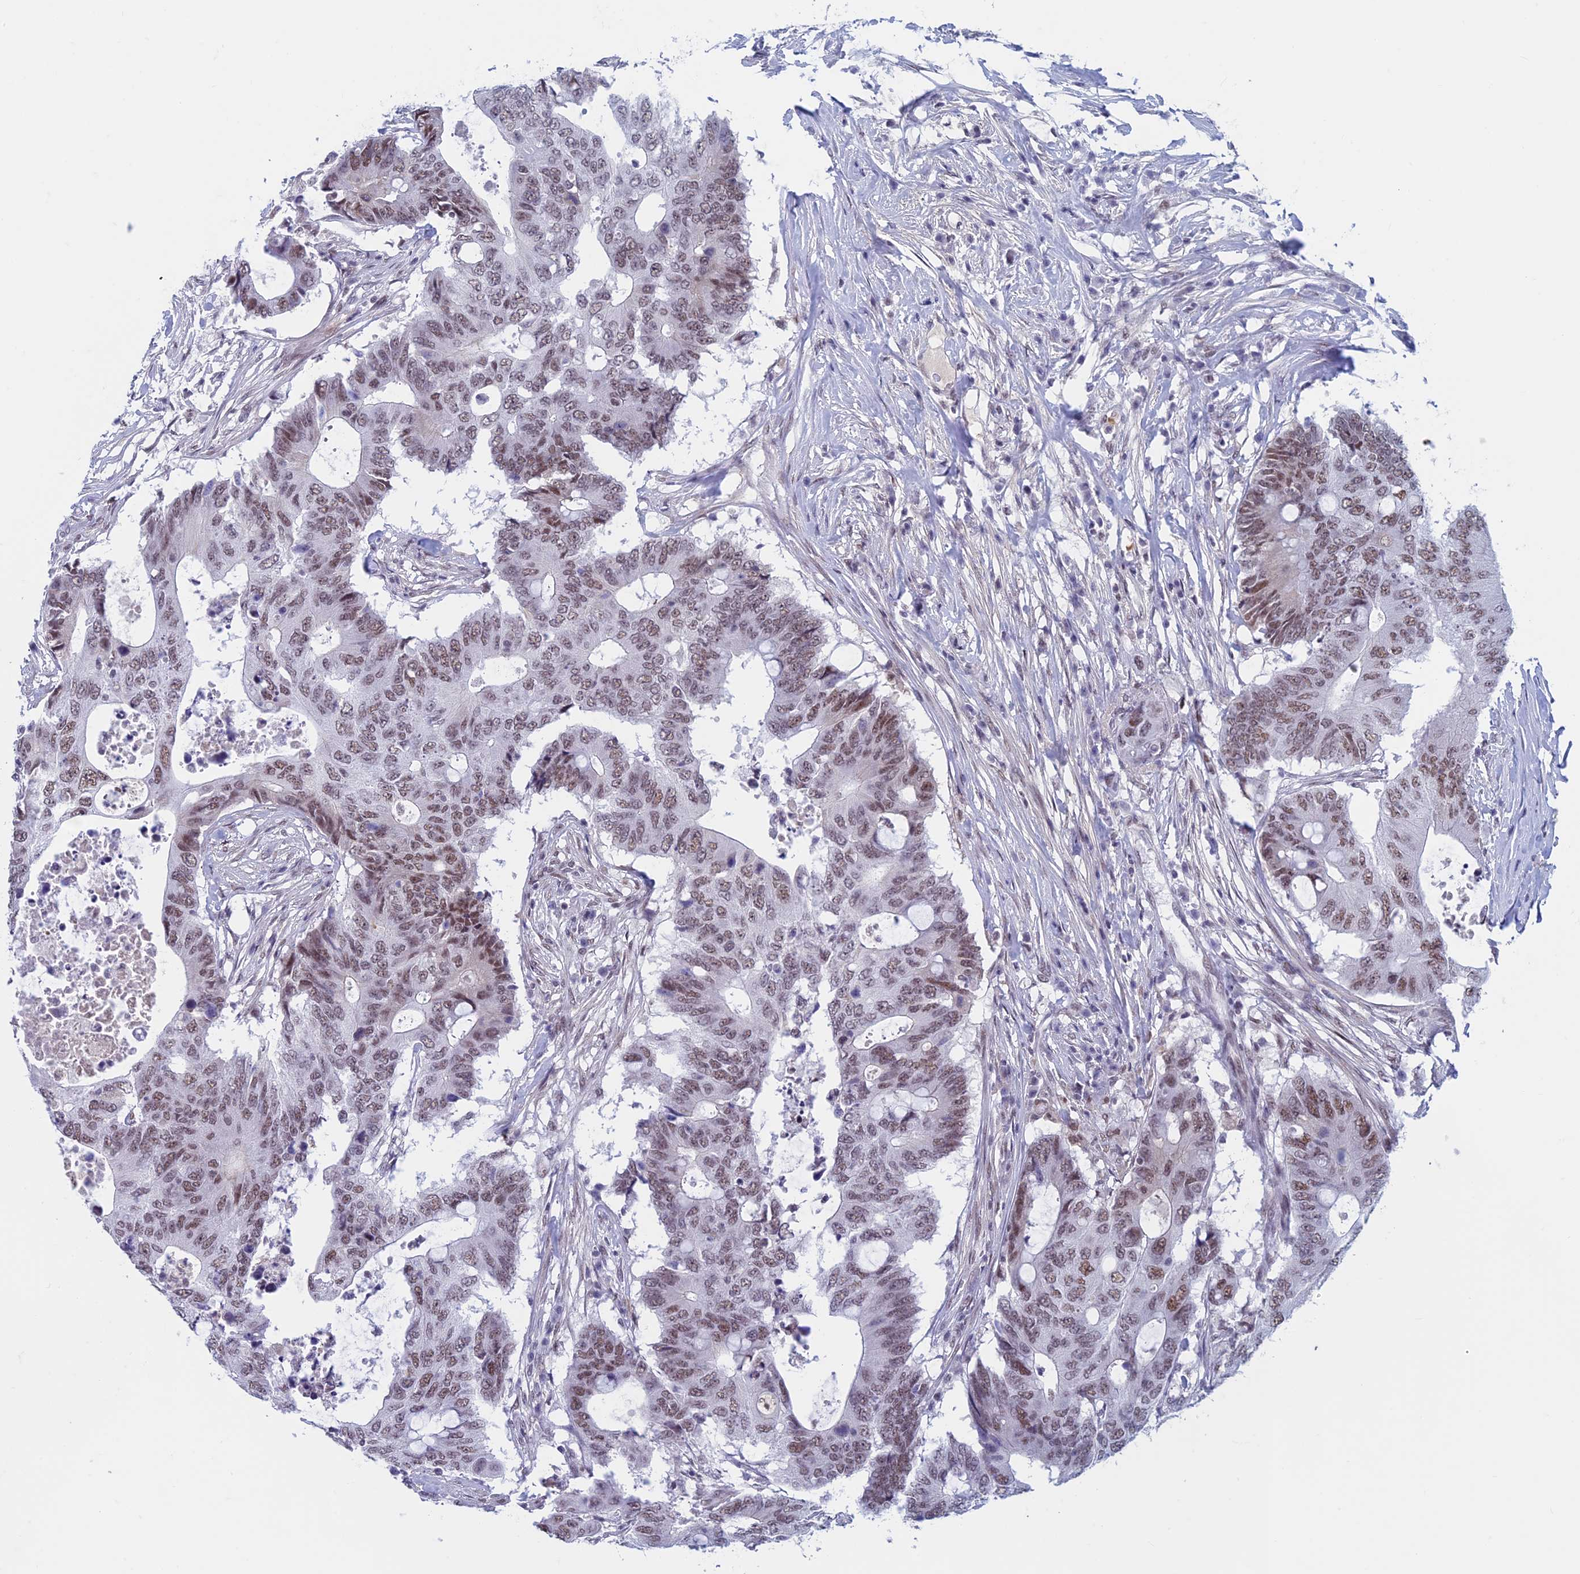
{"staining": {"intensity": "moderate", "quantity": ">75%", "location": "nuclear"}, "tissue": "colorectal cancer", "cell_type": "Tumor cells", "image_type": "cancer", "snomed": [{"axis": "morphology", "description": "Adenocarcinoma, NOS"}, {"axis": "topography", "description": "Colon"}], "caption": "Human colorectal adenocarcinoma stained with a protein marker displays moderate staining in tumor cells.", "gene": "ASH2L", "patient": {"sex": "male", "age": 71}}